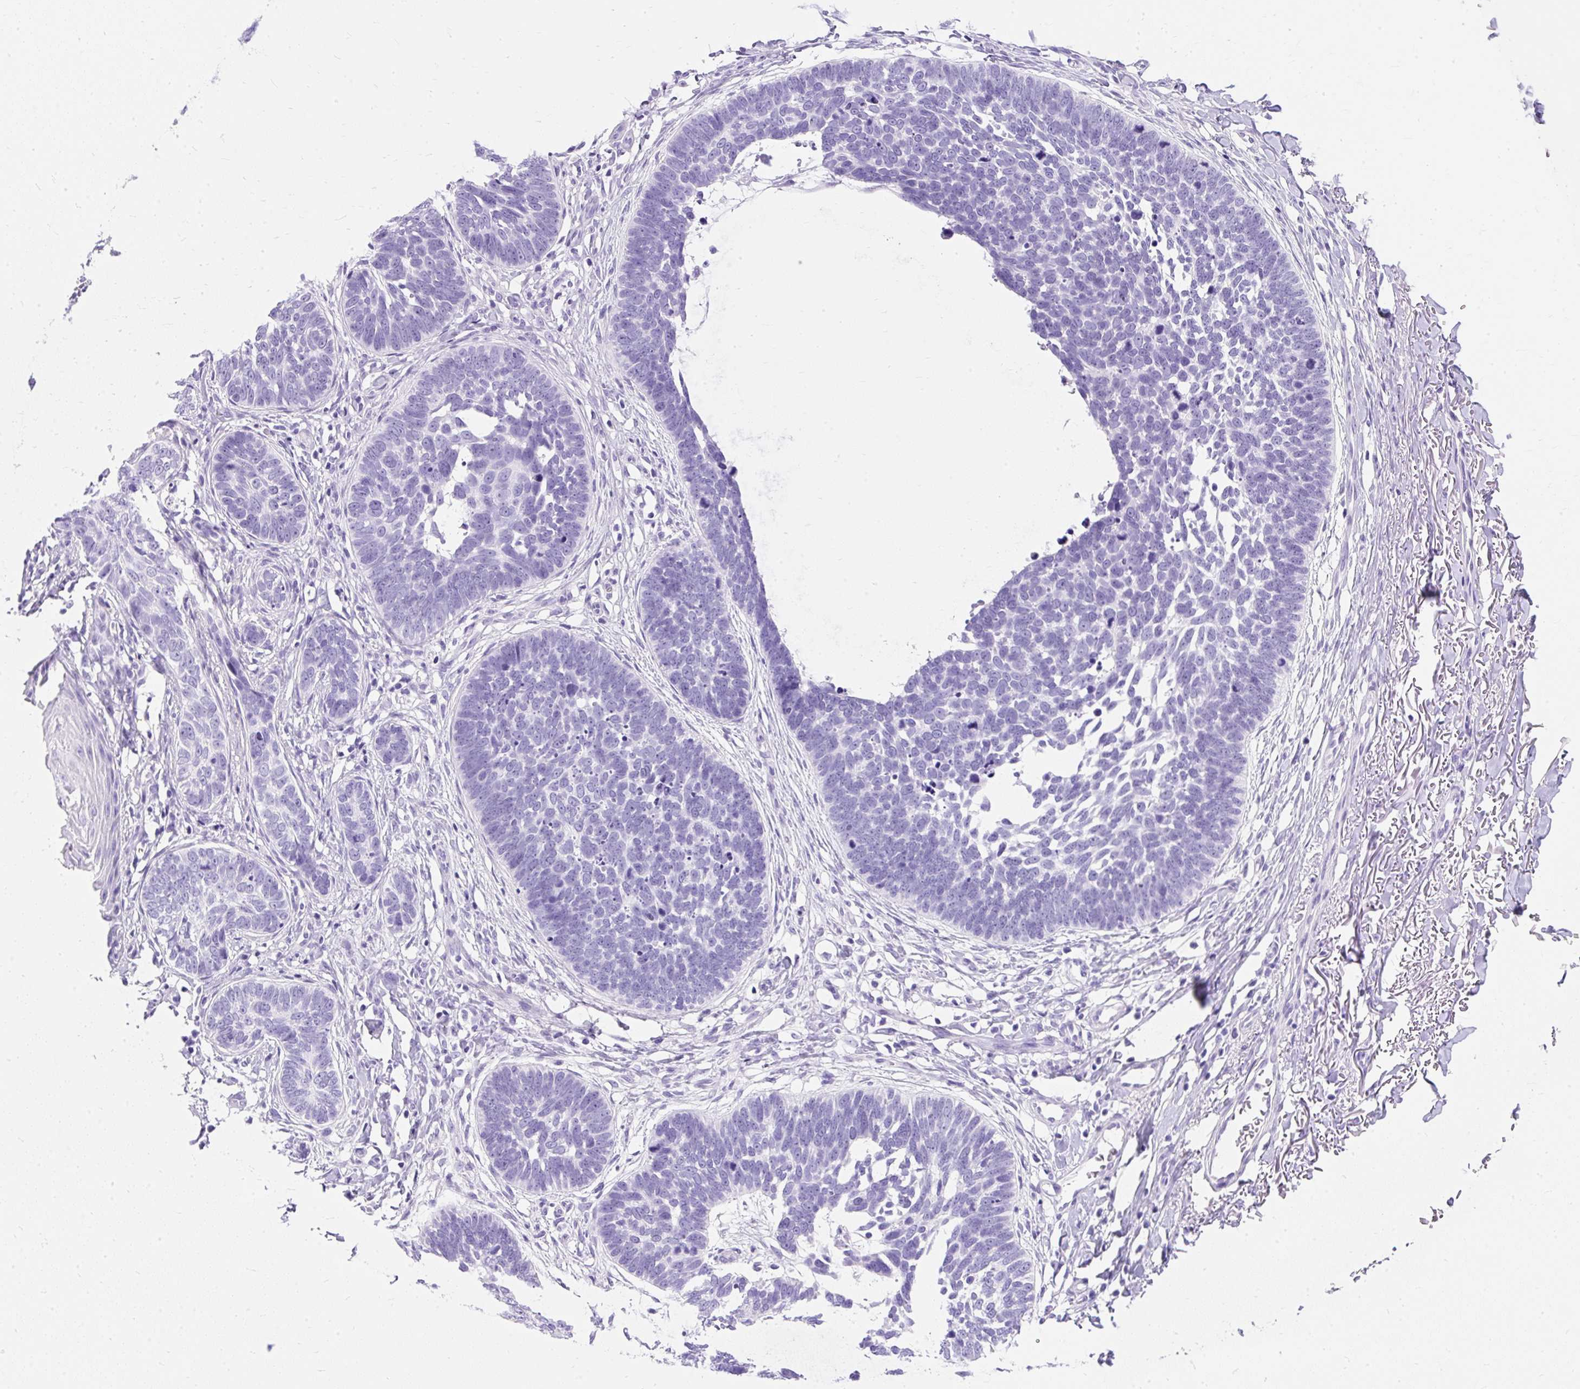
{"staining": {"intensity": "negative", "quantity": "none", "location": "none"}, "tissue": "skin cancer", "cell_type": "Tumor cells", "image_type": "cancer", "snomed": [{"axis": "morphology", "description": "Normal tissue, NOS"}, {"axis": "morphology", "description": "Basal cell carcinoma"}, {"axis": "topography", "description": "Skin"}], "caption": "Micrograph shows no protein staining in tumor cells of skin cancer tissue.", "gene": "PVALB", "patient": {"sex": "male", "age": 77}}